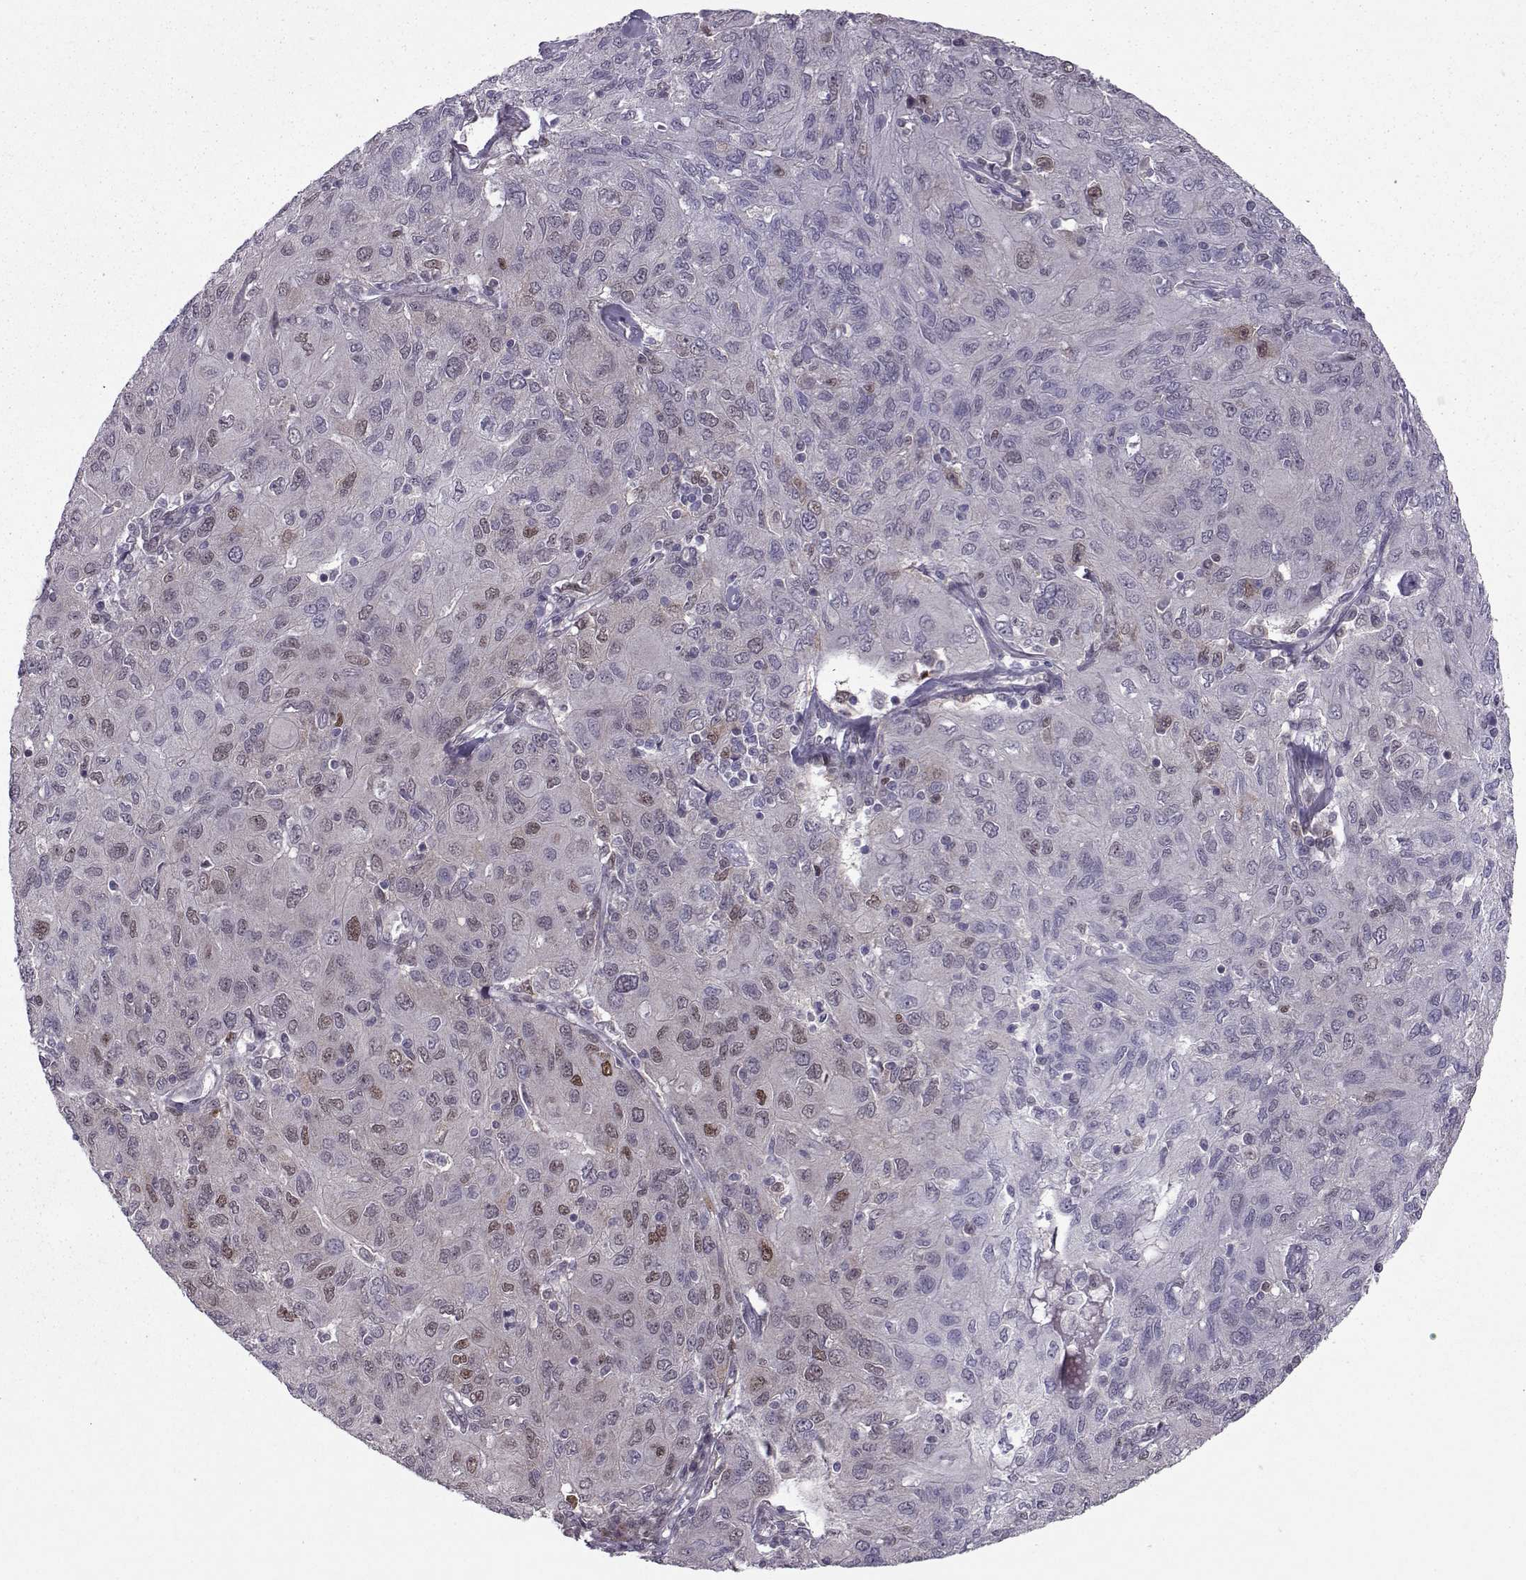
{"staining": {"intensity": "moderate", "quantity": "<25%", "location": "nuclear"}, "tissue": "ovarian cancer", "cell_type": "Tumor cells", "image_type": "cancer", "snomed": [{"axis": "morphology", "description": "Carcinoma, endometroid"}, {"axis": "topography", "description": "Ovary"}], "caption": "A brown stain highlights moderate nuclear staining of a protein in ovarian cancer (endometroid carcinoma) tumor cells.", "gene": "CDK4", "patient": {"sex": "female", "age": 50}}